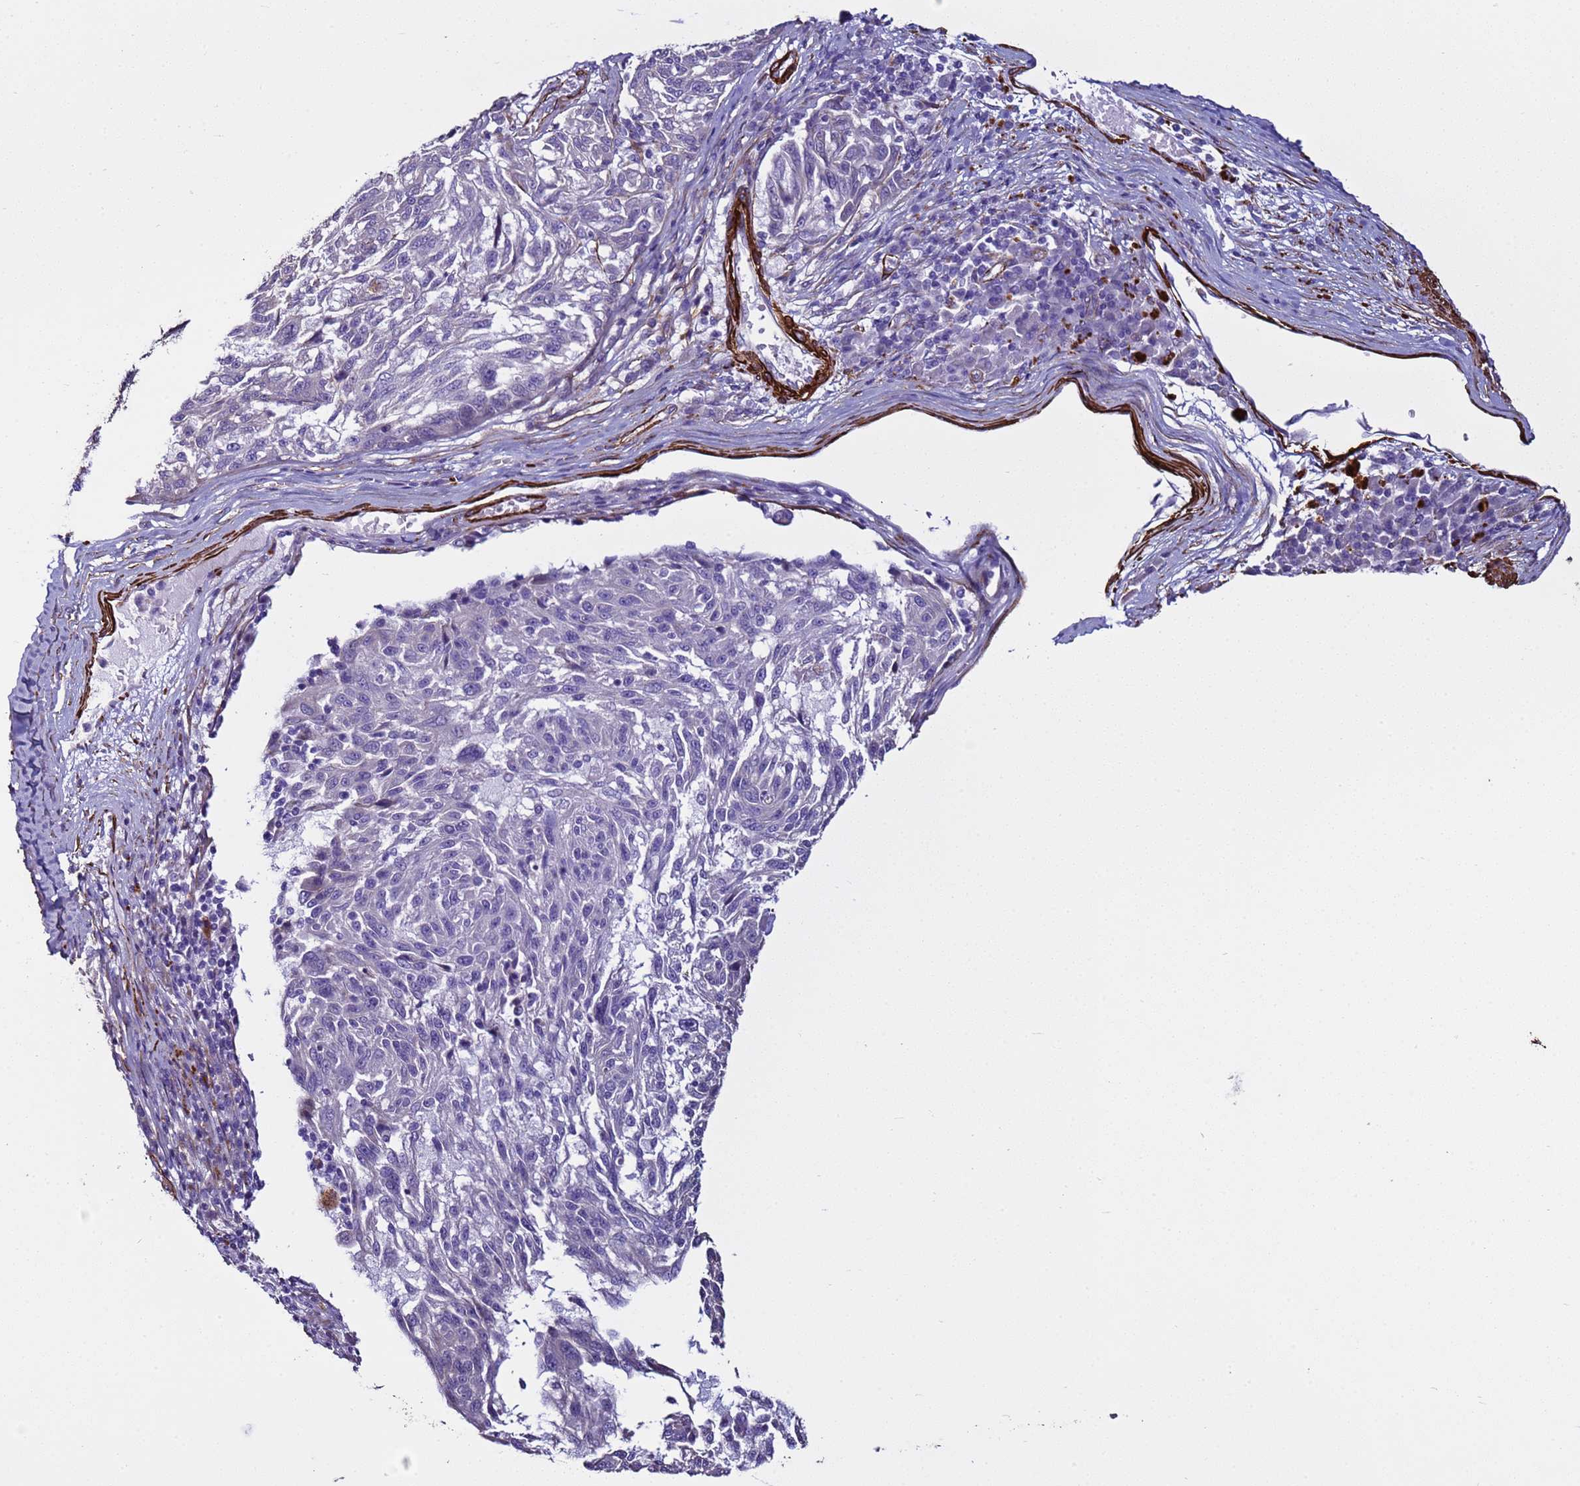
{"staining": {"intensity": "negative", "quantity": "none", "location": "none"}, "tissue": "melanoma", "cell_type": "Tumor cells", "image_type": "cancer", "snomed": [{"axis": "morphology", "description": "Malignant melanoma, NOS"}, {"axis": "topography", "description": "Skin"}], "caption": "There is no significant positivity in tumor cells of melanoma. (Immunohistochemistry, brightfield microscopy, high magnification).", "gene": "RABL2B", "patient": {"sex": "male", "age": 53}}